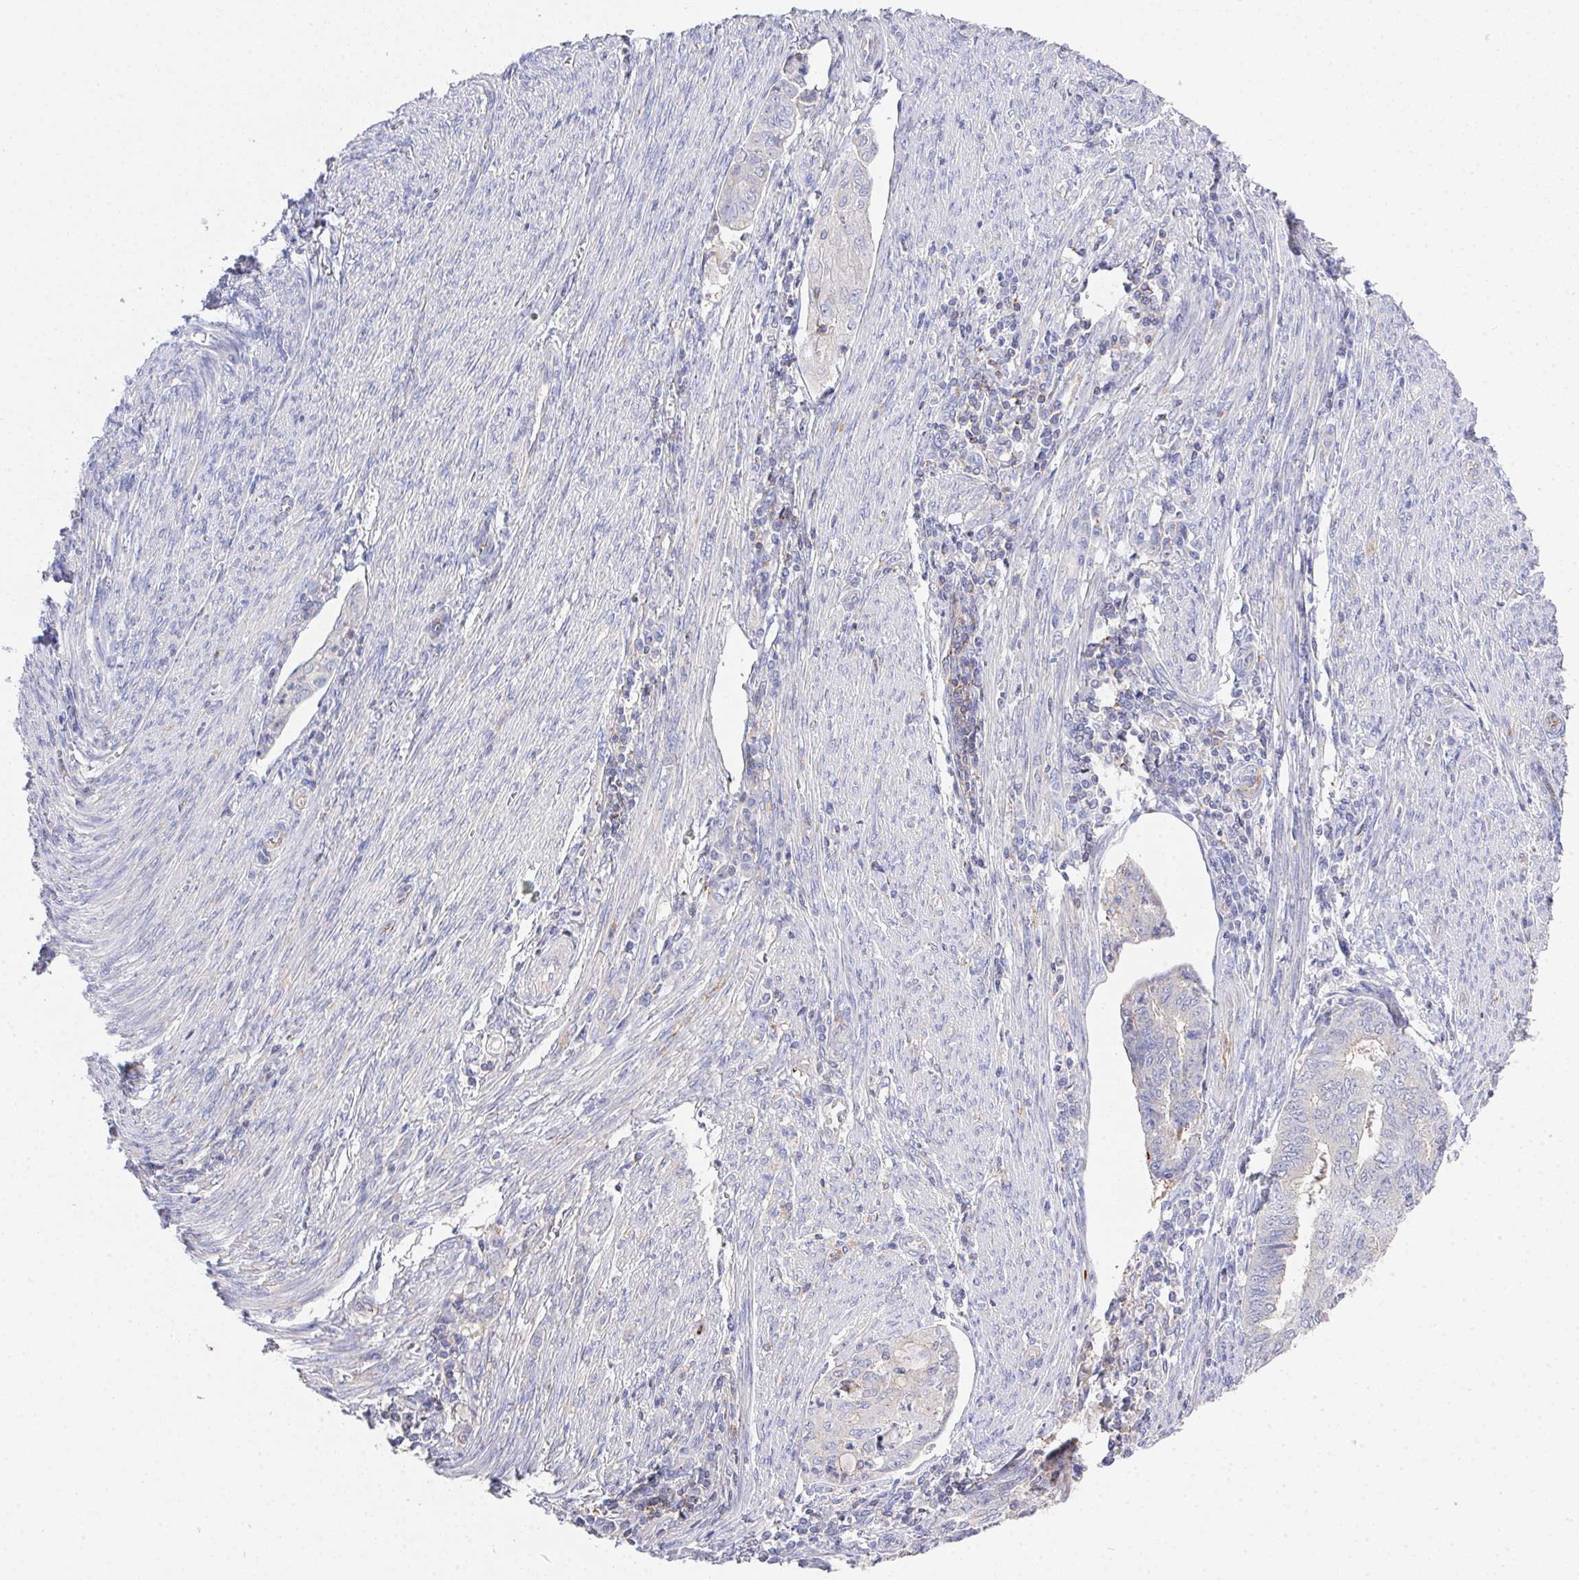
{"staining": {"intensity": "negative", "quantity": "none", "location": "none"}, "tissue": "endometrial cancer", "cell_type": "Tumor cells", "image_type": "cancer", "snomed": [{"axis": "morphology", "description": "Adenocarcinoma, NOS"}, {"axis": "topography", "description": "Endometrium"}], "caption": "High magnification brightfield microscopy of adenocarcinoma (endometrial) stained with DAB (3,3'-diaminobenzidine) (brown) and counterstained with hematoxylin (blue): tumor cells show no significant positivity.", "gene": "PRG3", "patient": {"sex": "female", "age": 79}}